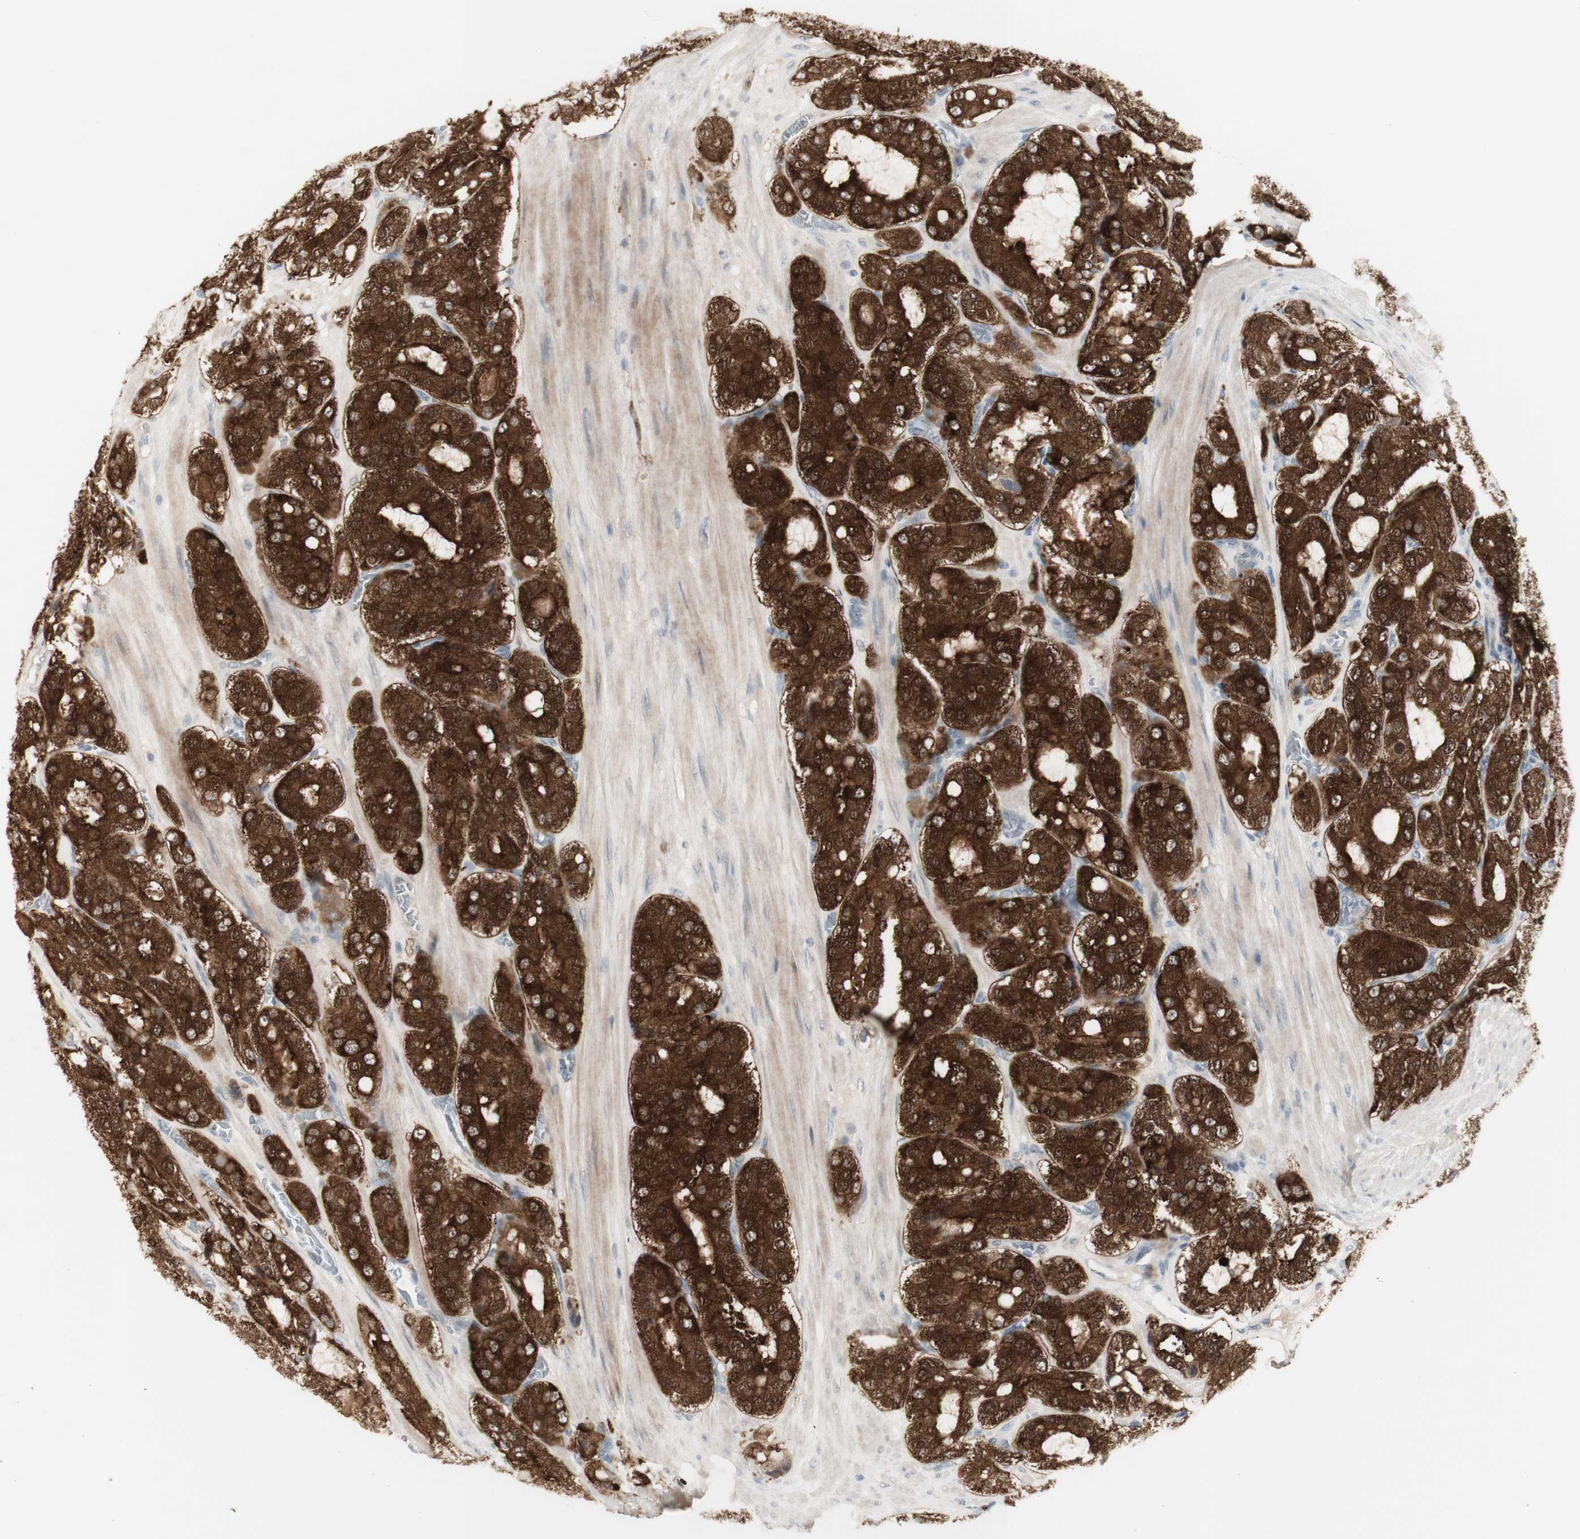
{"staining": {"intensity": "strong", "quantity": ">75%", "location": "cytoplasmic/membranous"}, "tissue": "prostate cancer", "cell_type": "Tumor cells", "image_type": "cancer", "snomed": [{"axis": "morphology", "description": "Adenocarcinoma, High grade"}, {"axis": "topography", "description": "Prostate"}], "caption": "The immunohistochemical stain labels strong cytoplasmic/membranous positivity in tumor cells of high-grade adenocarcinoma (prostate) tissue.", "gene": "C1orf116", "patient": {"sex": "male", "age": 65}}